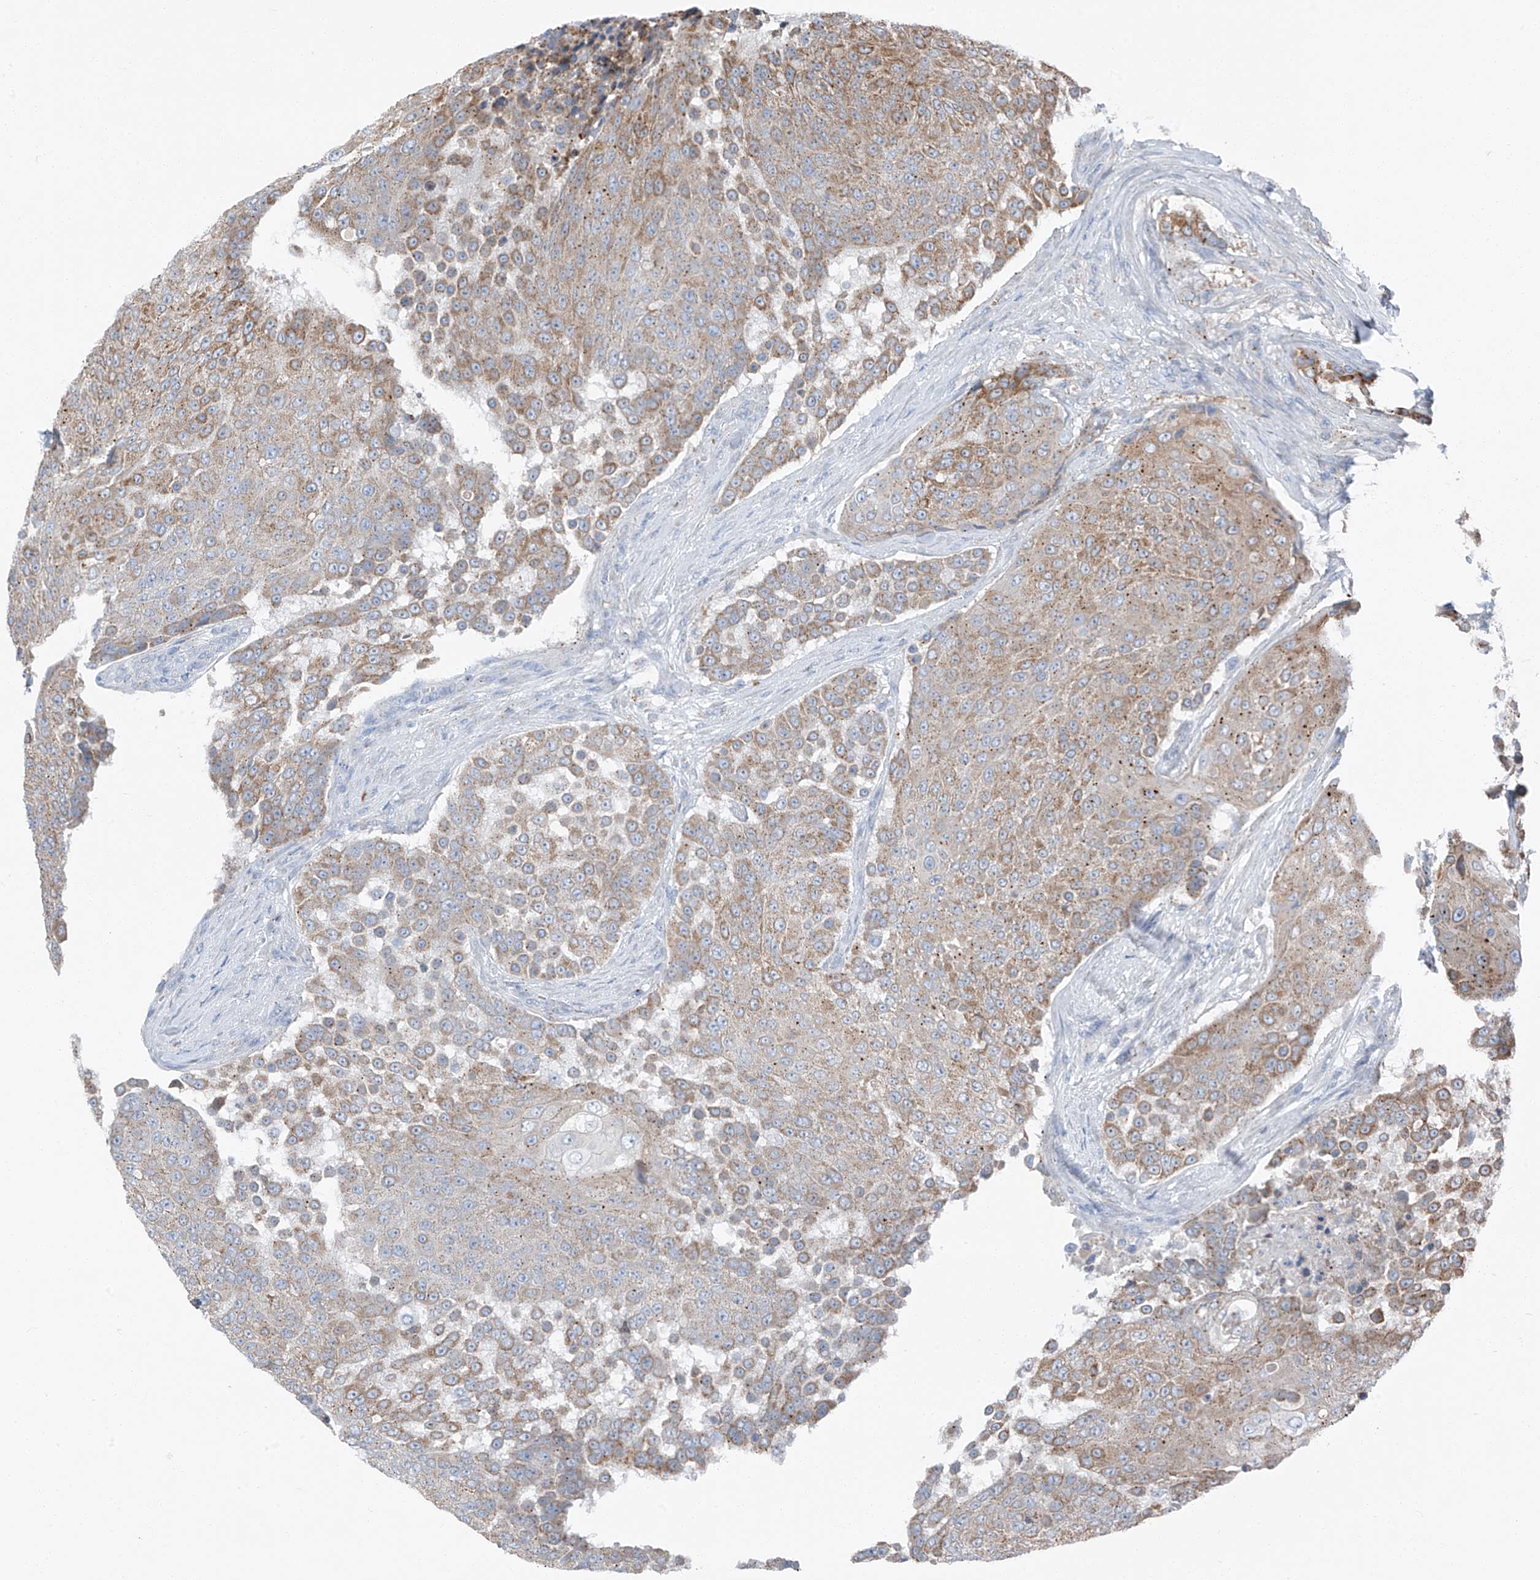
{"staining": {"intensity": "moderate", "quantity": ">75%", "location": "cytoplasmic/membranous"}, "tissue": "urothelial cancer", "cell_type": "Tumor cells", "image_type": "cancer", "snomed": [{"axis": "morphology", "description": "Urothelial carcinoma, High grade"}, {"axis": "topography", "description": "Urinary bladder"}], "caption": "Urothelial cancer was stained to show a protein in brown. There is medium levels of moderate cytoplasmic/membranous positivity in about >75% of tumor cells. (Brightfield microscopy of DAB IHC at high magnification).", "gene": "CHMP2B", "patient": {"sex": "female", "age": 63}}